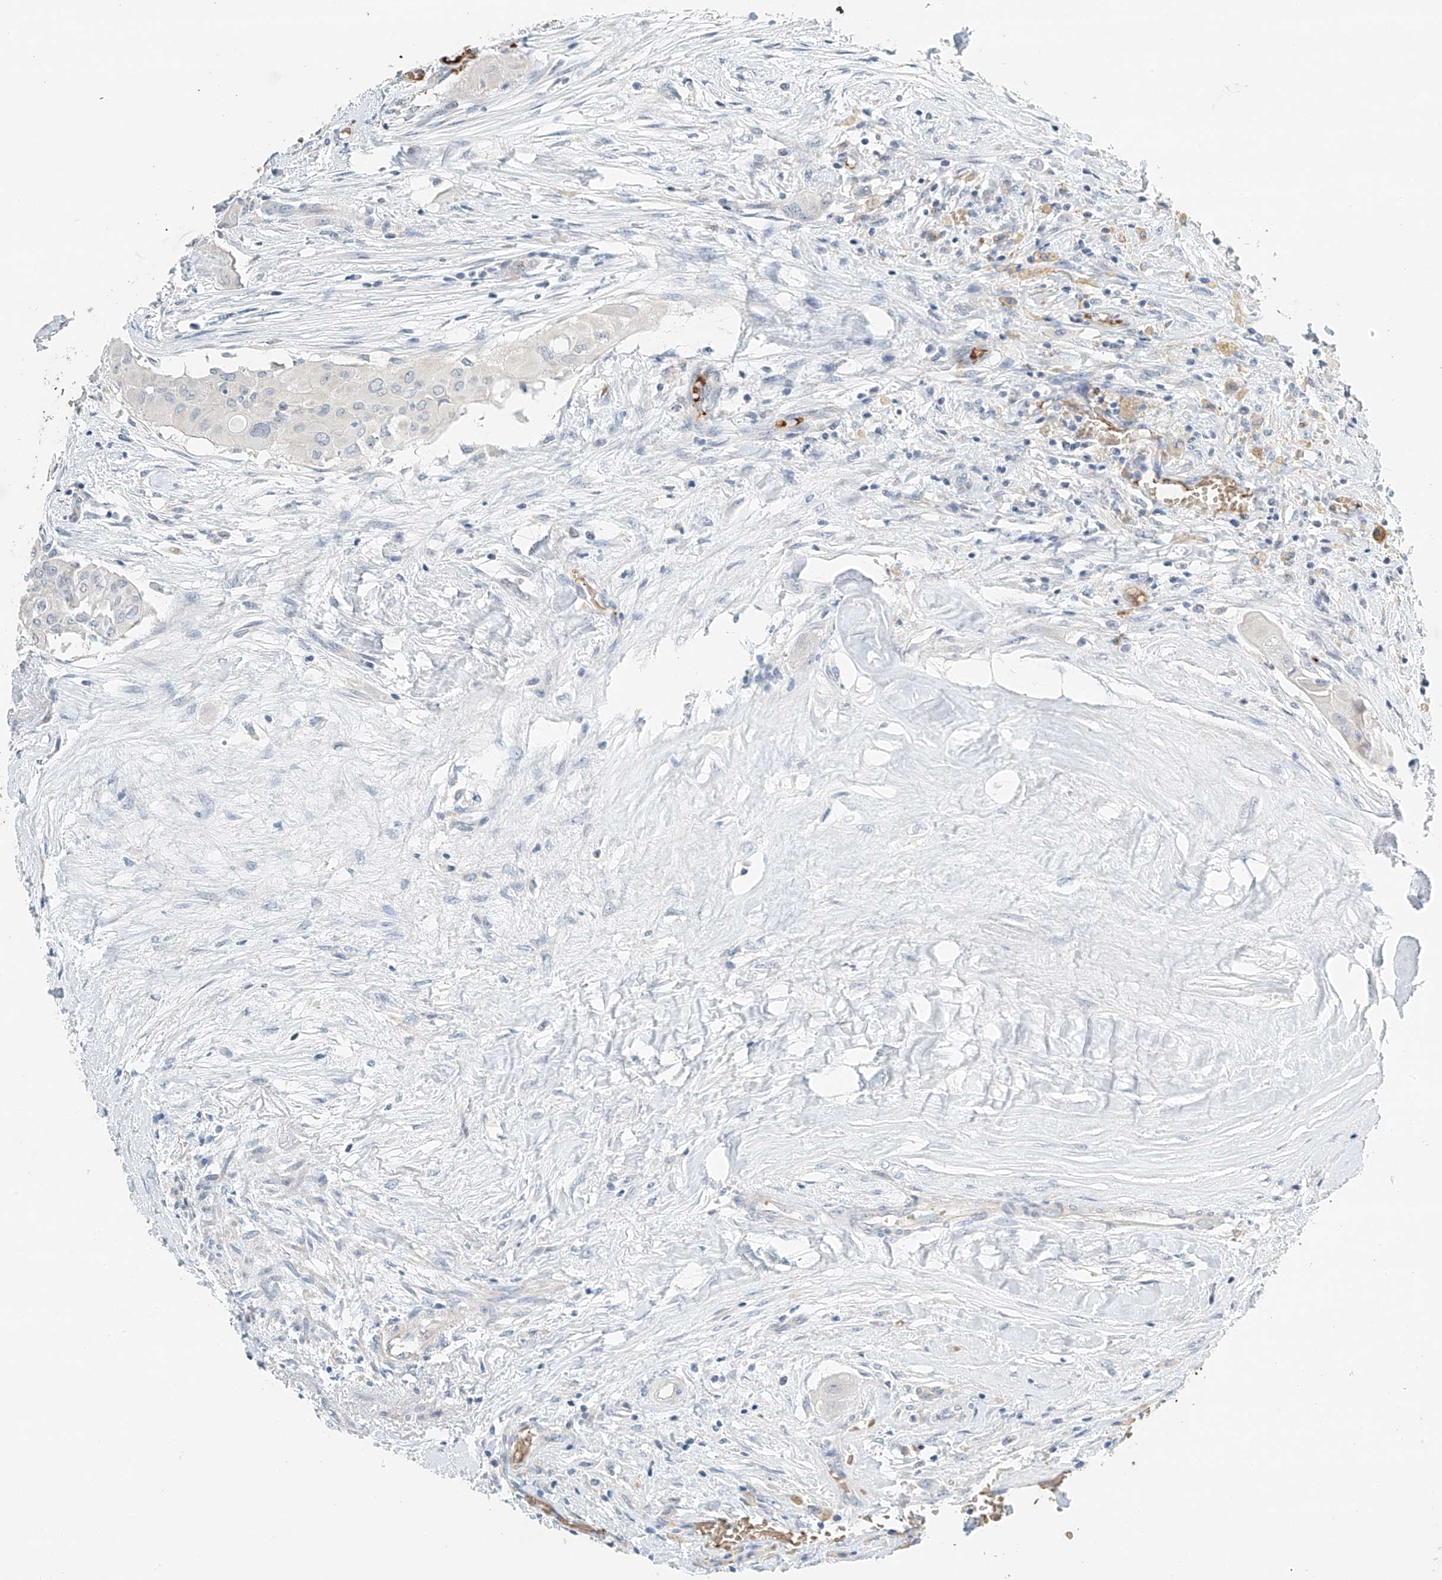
{"staining": {"intensity": "negative", "quantity": "none", "location": "none"}, "tissue": "thyroid cancer", "cell_type": "Tumor cells", "image_type": "cancer", "snomed": [{"axis": "morphology", "description": "Papillary adenocarcinoma, NOS"}, {"axis": "topography", "description": "Thyroid gland"}], "caption": "The image exhibits no significant positivity in tumor cells of thyroid papillary adenocarcinoma.", "gene": "RCAN3", "patient": {"sex": "female", "age": 59}}